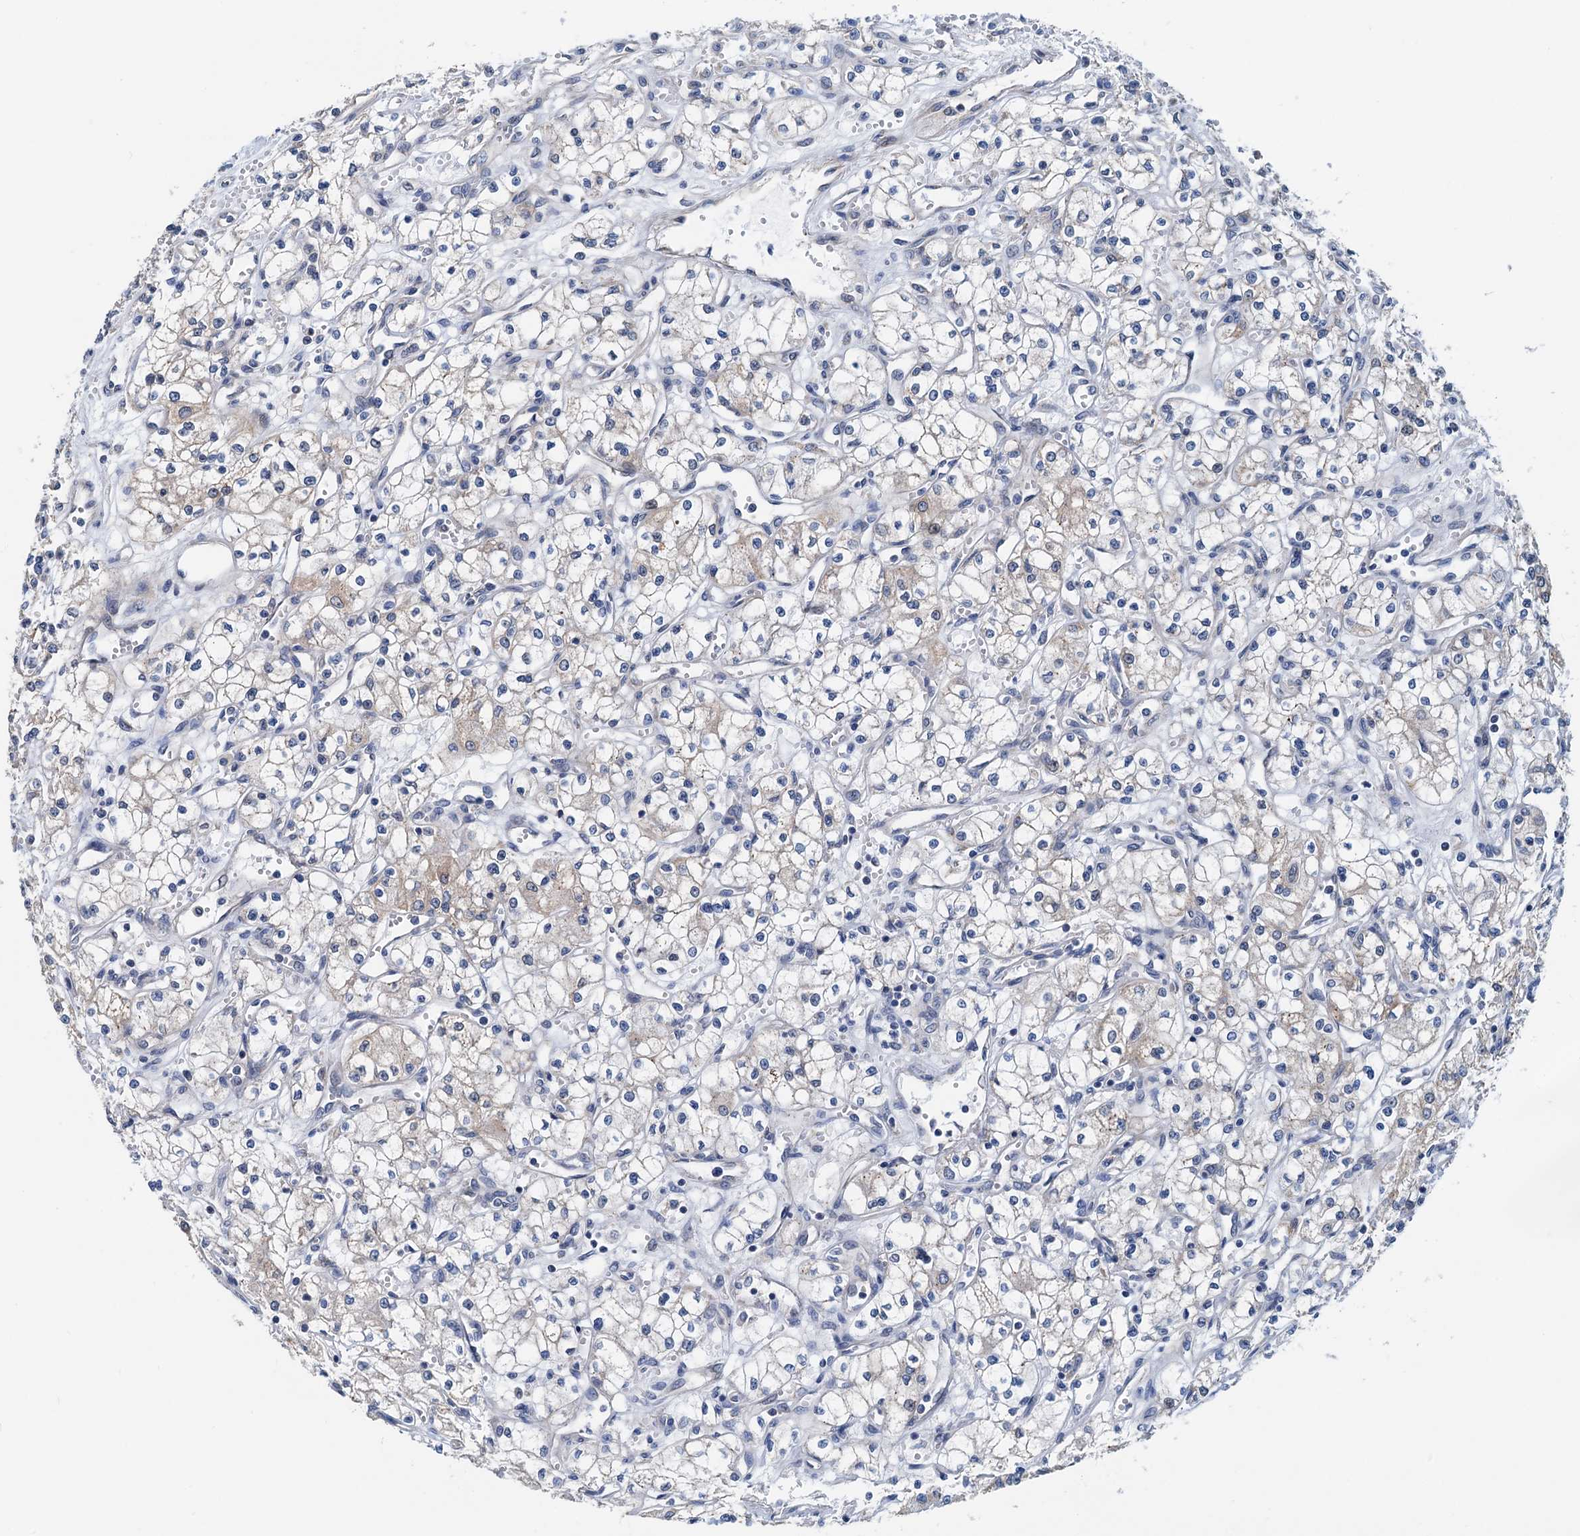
{"staining": {"intensity": "weak", "quantity": "<25%", "location": "cytoplasmic/membranous"}, "tissue": "renal cancer", "cell_type": "Tumor cells", "image_type": "cancer", "snomed": [{"axis": "morphology", "description": "Adenocarcinoma, NOS"}, {"axis": "topography", "description": "Kidney"}], "caption": "A high-resolution image shows immunohistochemistry (IHC) staining of renal cancer (adenocarcinoma), which exhibits no significant expression in tumor cells.", "gene": "ELAC1", "patient": {"sex": "male", "age": 59}}